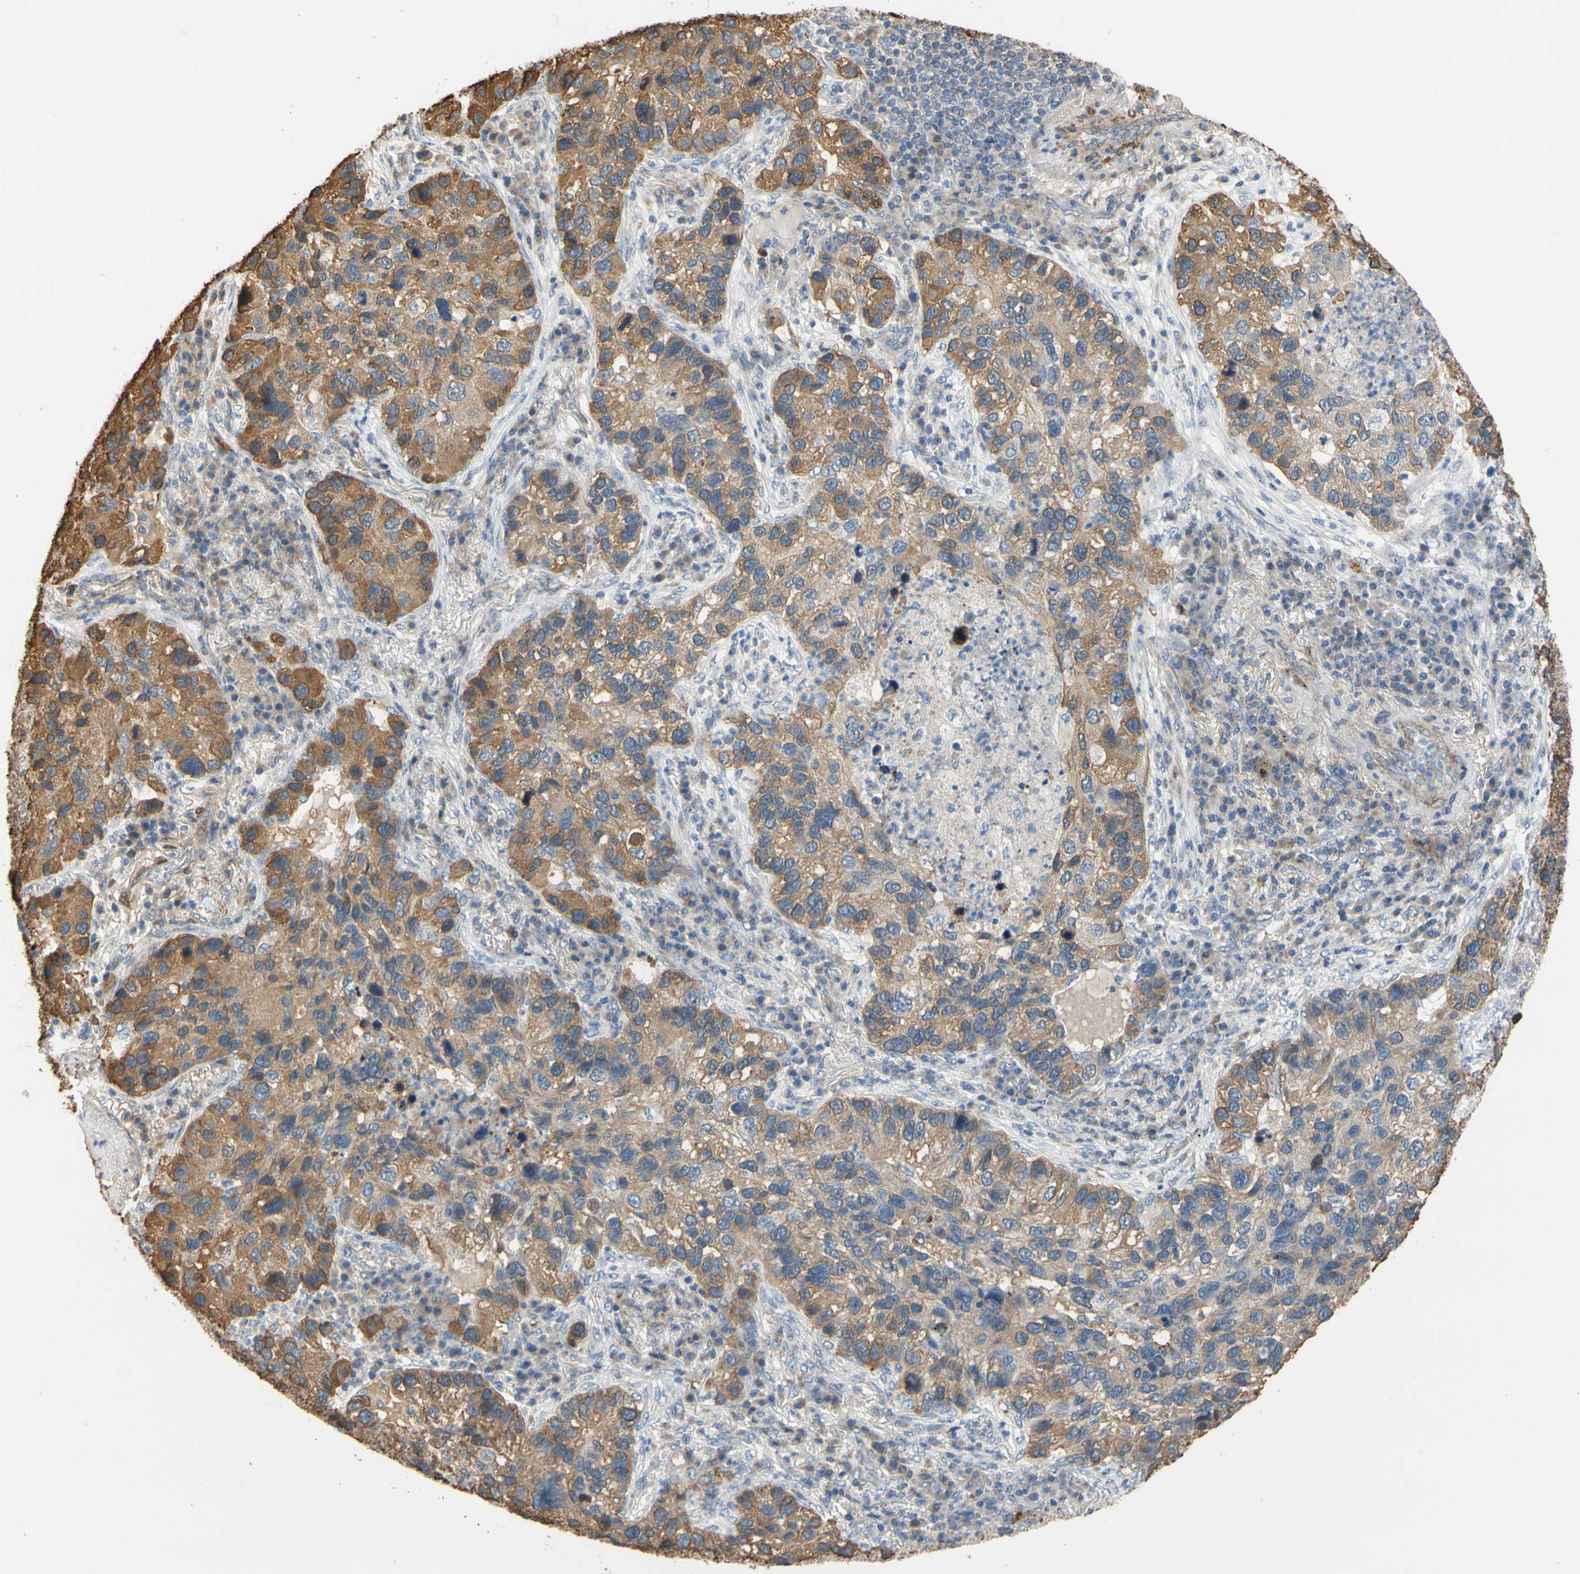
{"staining": {"intensity": "strong", "quantity": "25%-75%", "location": "cytoplasmic/membranous"}, "tissue": "lung cancer", "cell_type": "Tumor cells", "image_type": "cancer", "snomed": [{"axis": "morphology", "description": "Normal tissue, NOS"}, {"axis": "morphology", "description": "Adenocarcinoma, NOS"}, {"axis": "topography", "description": "Bronchus"}, {"axis": "topography", "description": "Lung"}], "caption": "The immunohistochemical stain highlights strong cytoplasmic/membranous expression in tumor cells of lung cancer tissue.", "gene": "ALDH1A2", "patient": {"sex": "male", "age": 54}}